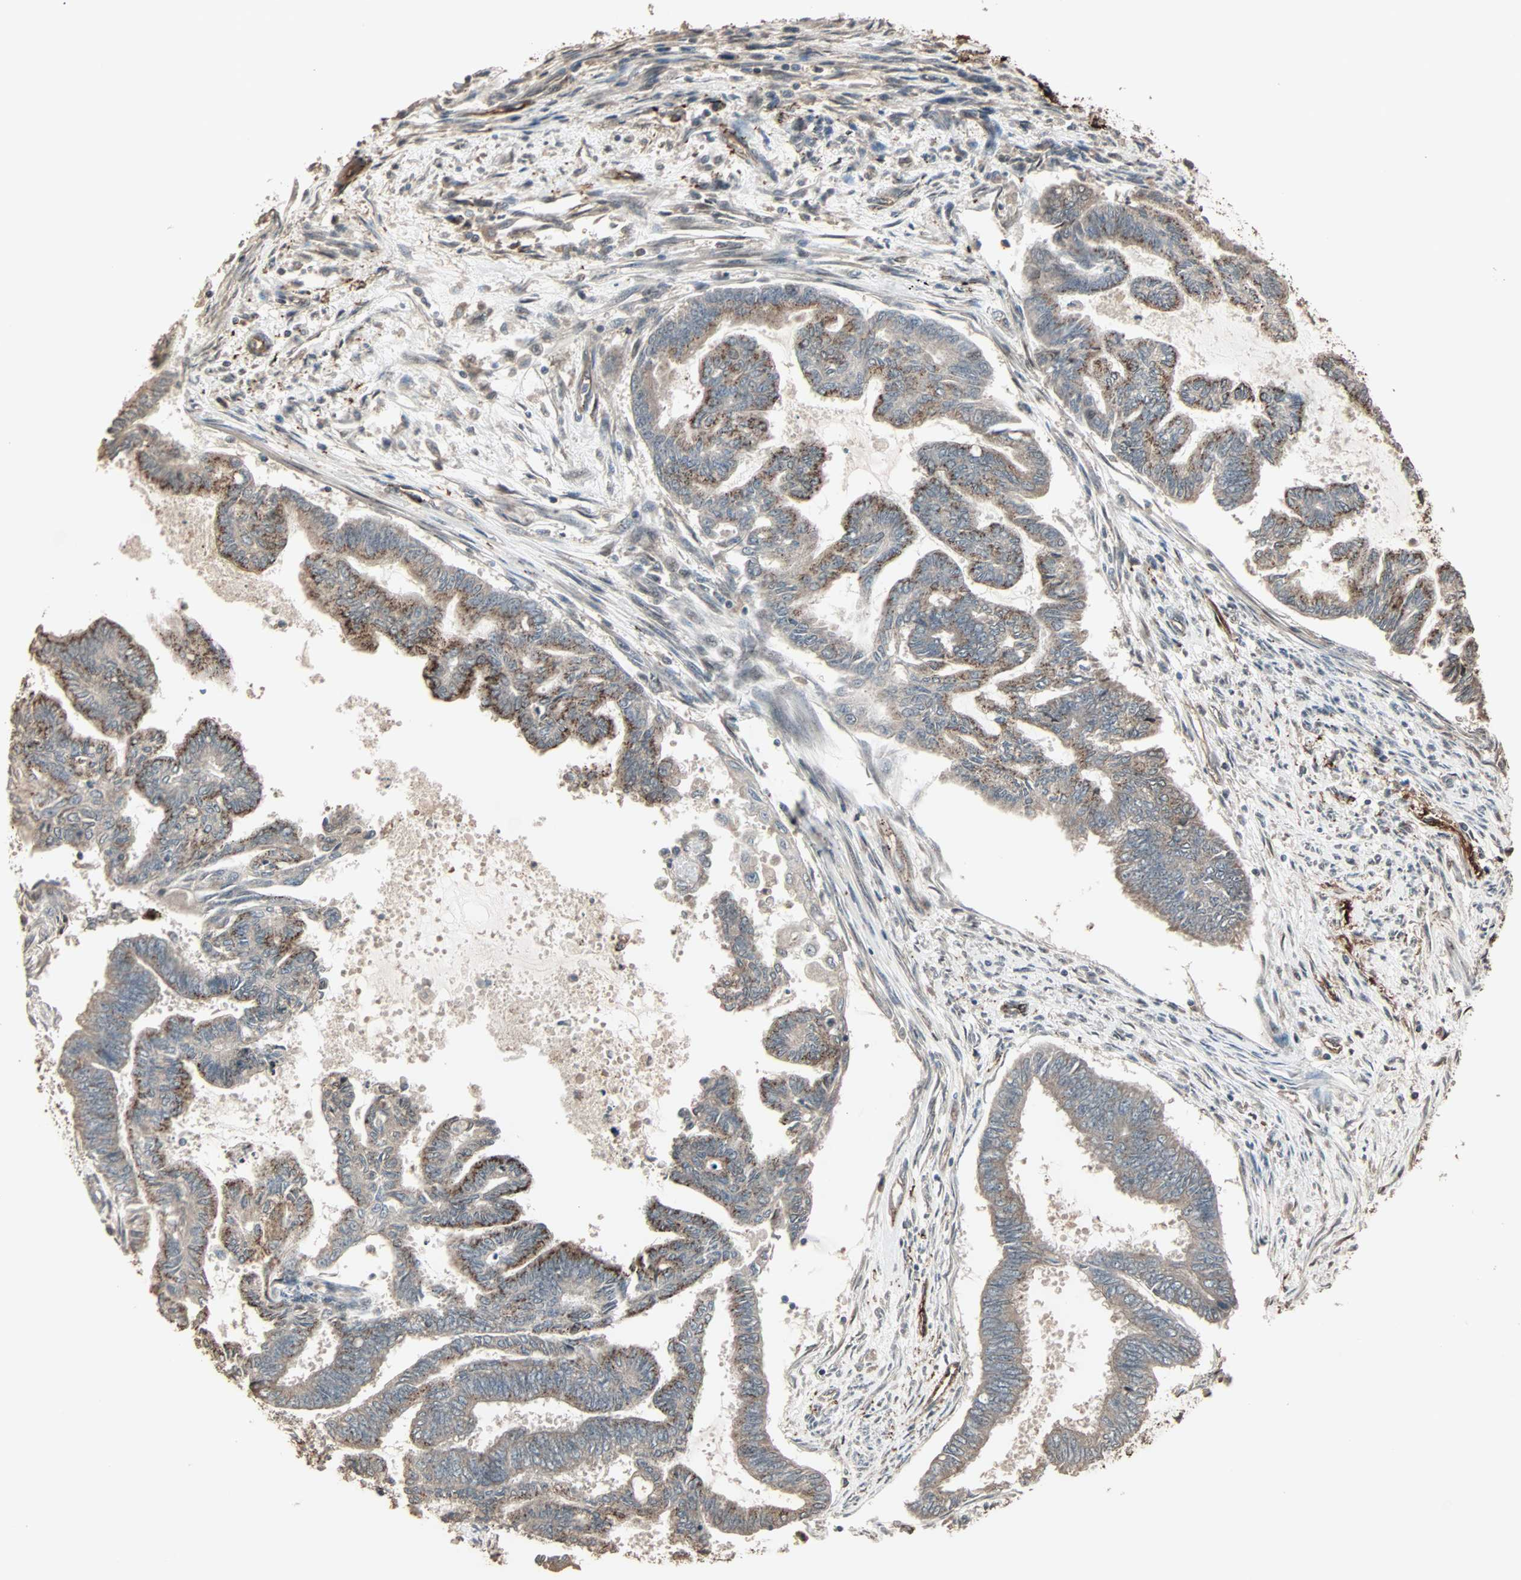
{"staining": {"intensity": "weak", "quantity": ">75%", "location": "cytoplasmic/membranous"}, "tissue": "endometrial cancer", "cell_type": "Tumor cells", "image_type": "cancer", "snomed": [{"axis": "morphology", "description": "Adenocarcinoma, NOS"}, {"axis": "topography", "description": "Endometrium"}], "caption": "Protein staining of adenocarcinoma (endometrial) tissue shows weak cytoplasmic/membranous expression in about >75% of tumor cells.", "gene": "CALCRL", "patient": {"sex": "female", "age": 86}}